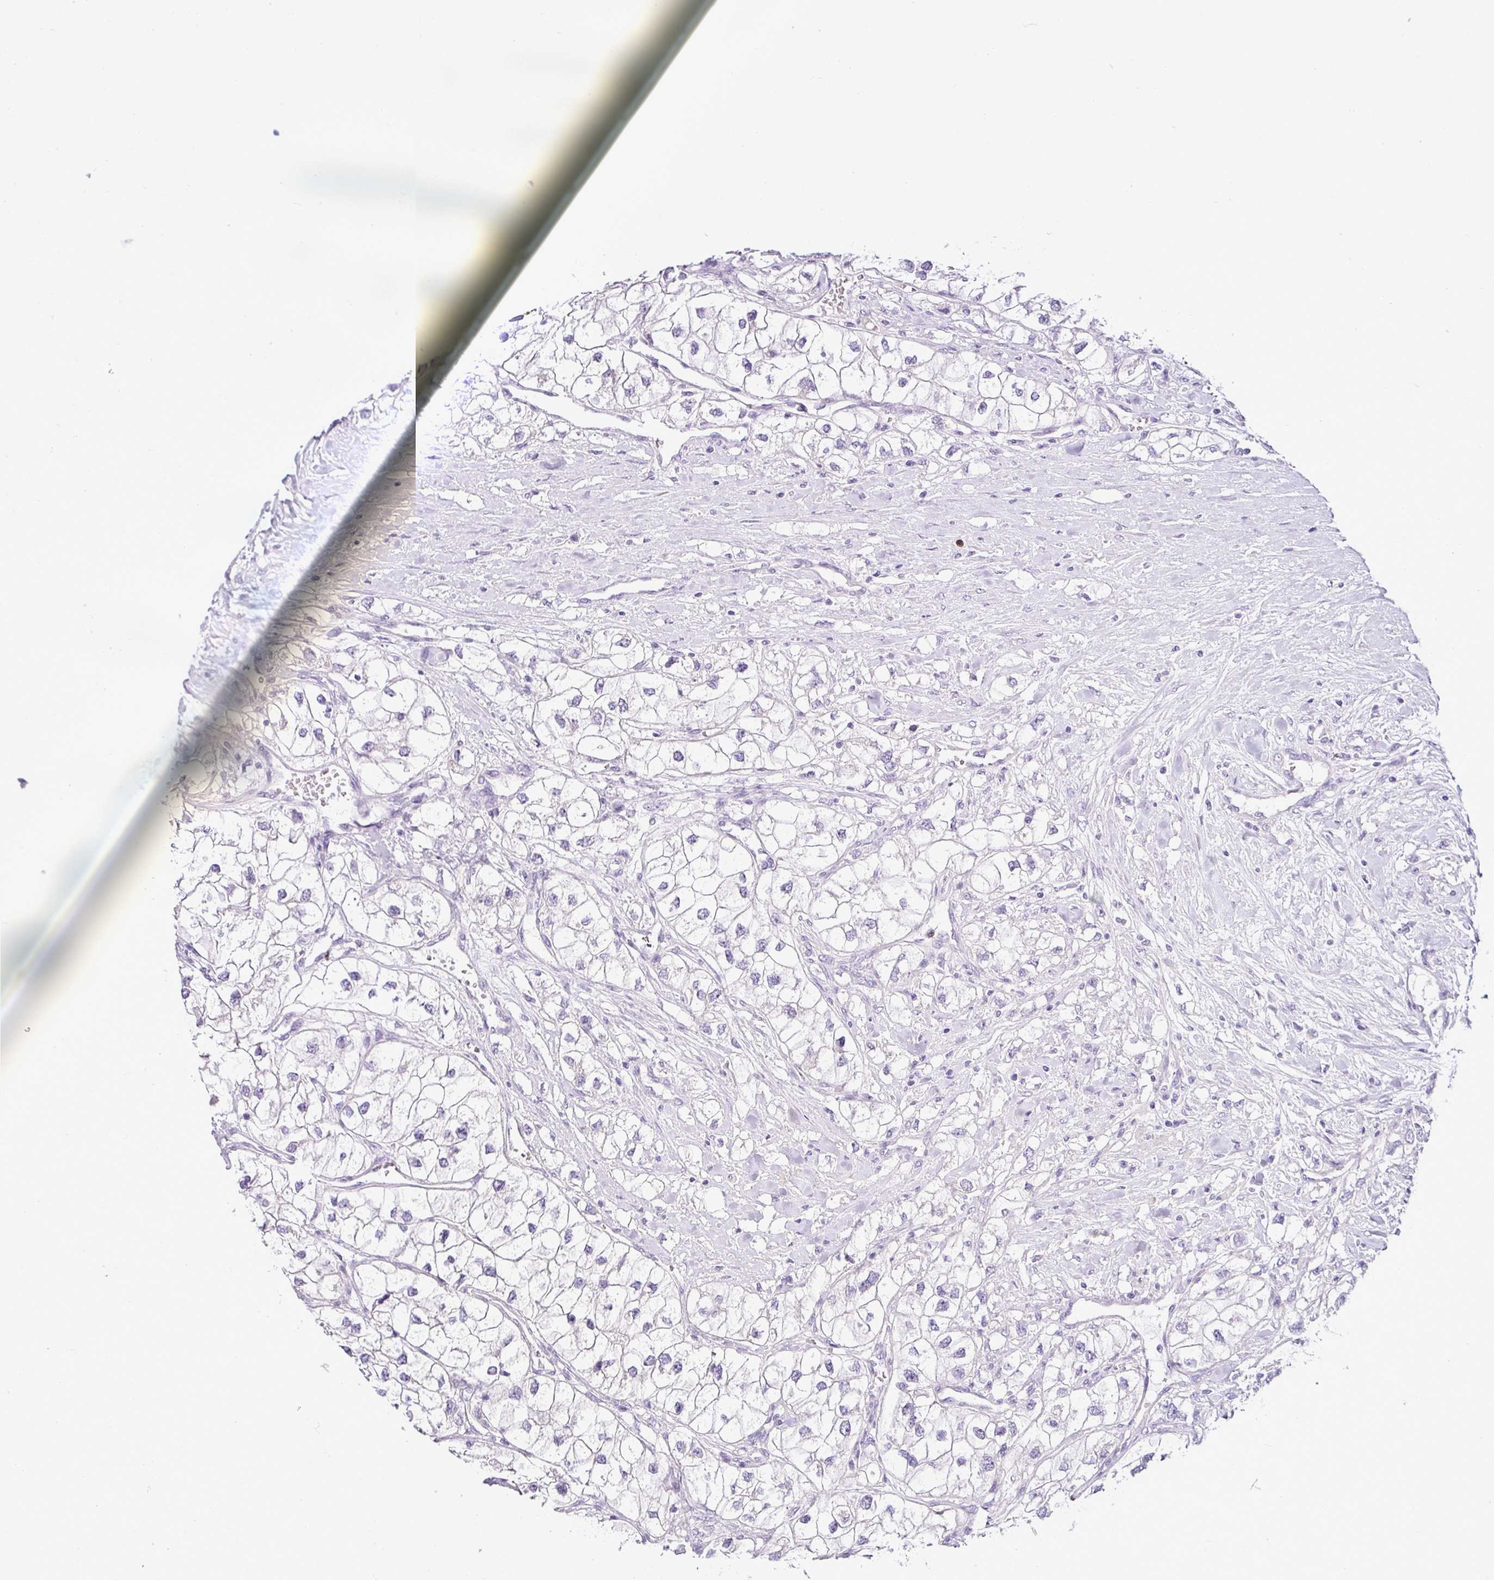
{"staining": {"intensity": "negative", "quantity": "none", "location": "none"}, "tissue": "renal cancer", "cell_type": "Tumor cells", "image_type": "cancer", "snomed": [{"axis": "morphology", "description": "Adenocarcinoma, NOS"}, {"axis": "topography", "description": "Kidney"}], "caption": "Tumor cells are negative for brown protein staining in renal cancer (adenocarcinoma). (DAB (3,3'-diaminobenzidine) immunohistochemistry (IHC) visualized using brightfield microscopy, high magnification).", "gene": "HMCN2", "patient": {"sex": "male", "age": 59}}